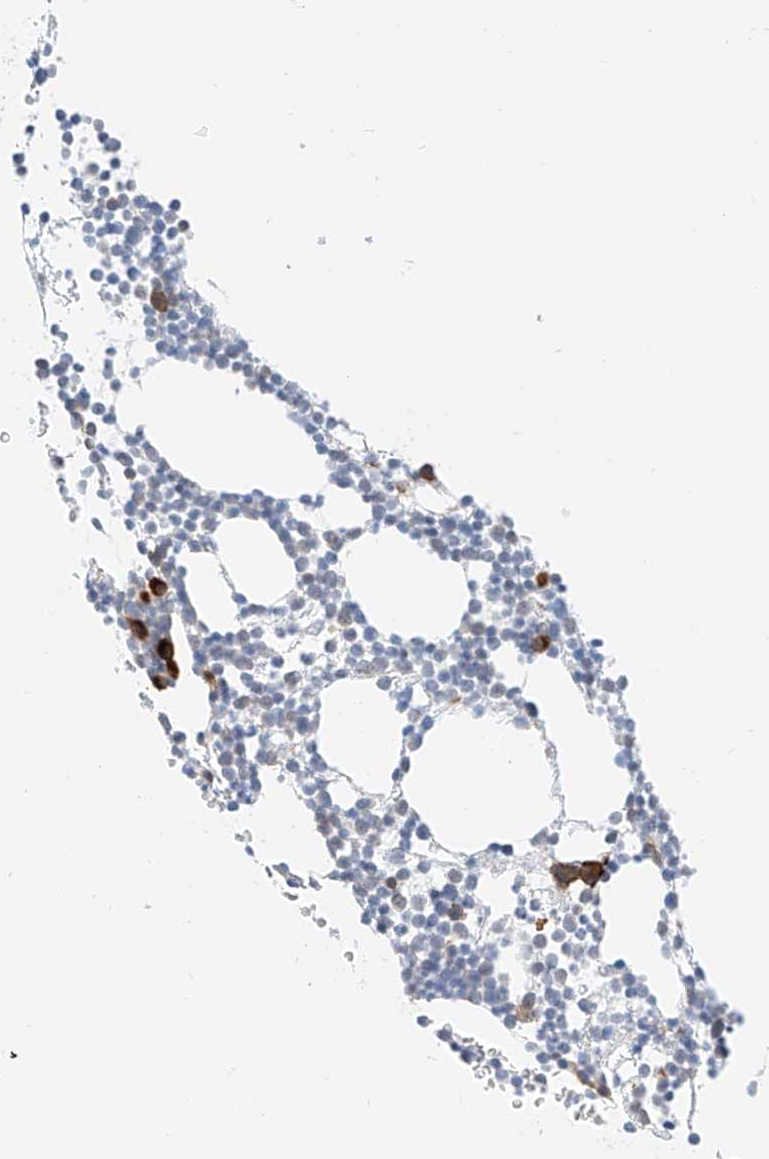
{"staining": {"intensity": "strong", "quantity": "<25%", "location": "cytoplasmic/membranous"}, "tissue": "bone marrow", "cell_type": "Hematopoietic cells", "image_type": "normal", "snomed": [{"axis": "morphology", "description": "Normal tissue, NOS"}, {"axis": "topography", "description": "Bone marrow"}], "caption": "IHC (DAB (3,3'-diaminobenzidine)) staining of benign bone marrow demonstrates strong cytoplasmic/membranous protein positivity in about <25% of hematopoietic cells. (Stains: DAB in brown, nuclei in blue, Microscopy: brightfield microscopy at high magnification).", "gene": "CARMIL1", "patient": {"sex": "female", "age": 67}}